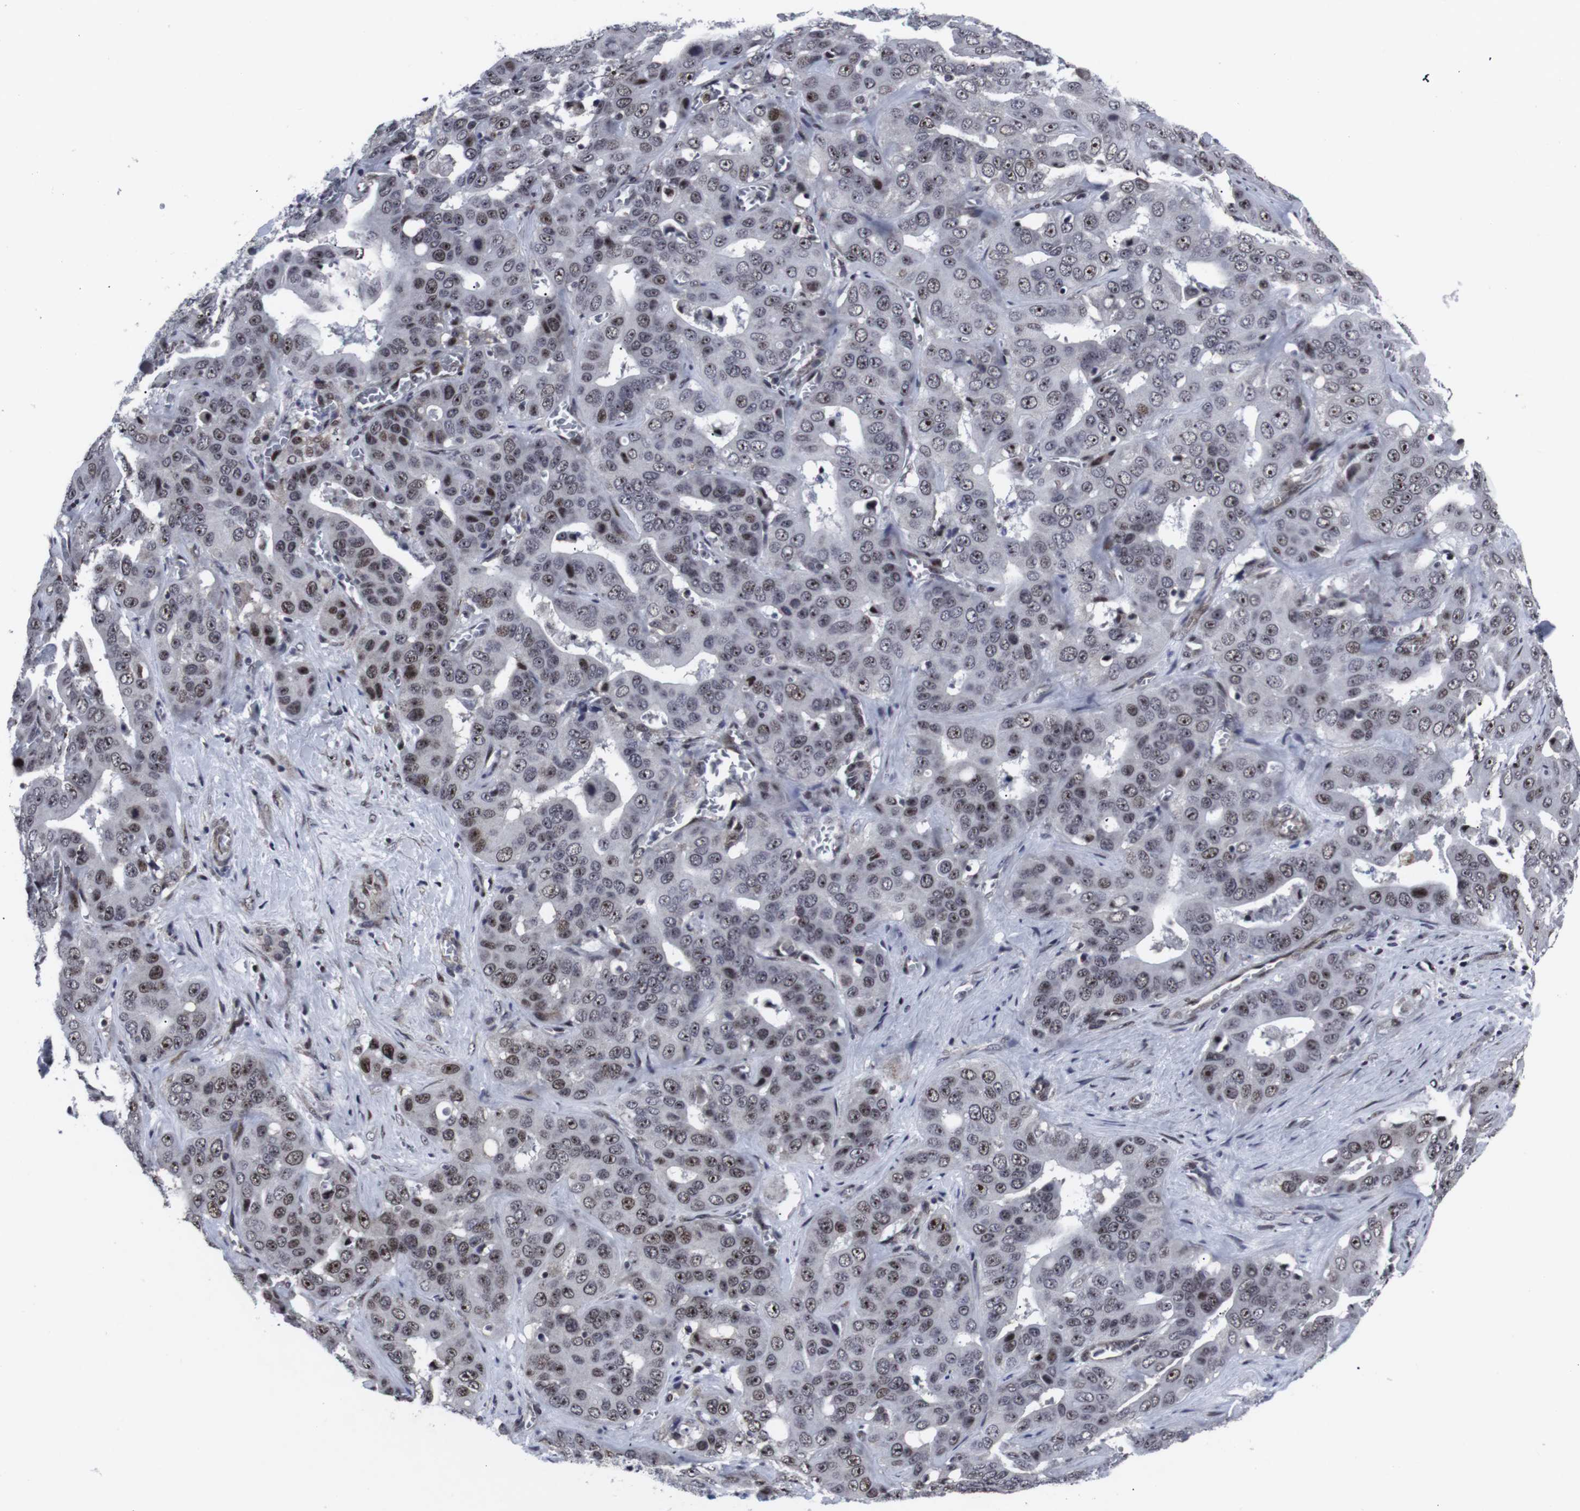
{"staining": {"intensity": "moderate", "quantity": ">75%", "location": "nuclear"}, "tissue": "liver cancer", "cell_type": "Tumor cells", "image_type": "cancer", "snomed": [{"axis": "morphology", "description": "Cholangiocarcinoma"}, {"axis": "topography", "description": "Liver"}], "caption": "Brown immunohistochemical staining in human cholangiocarcinoma (liver) demonstrates moderate nuclear positivity in approximately >75% of tumor cells.", "gene": "MLH1", "patient": {"sex": "female", "age": 52}}